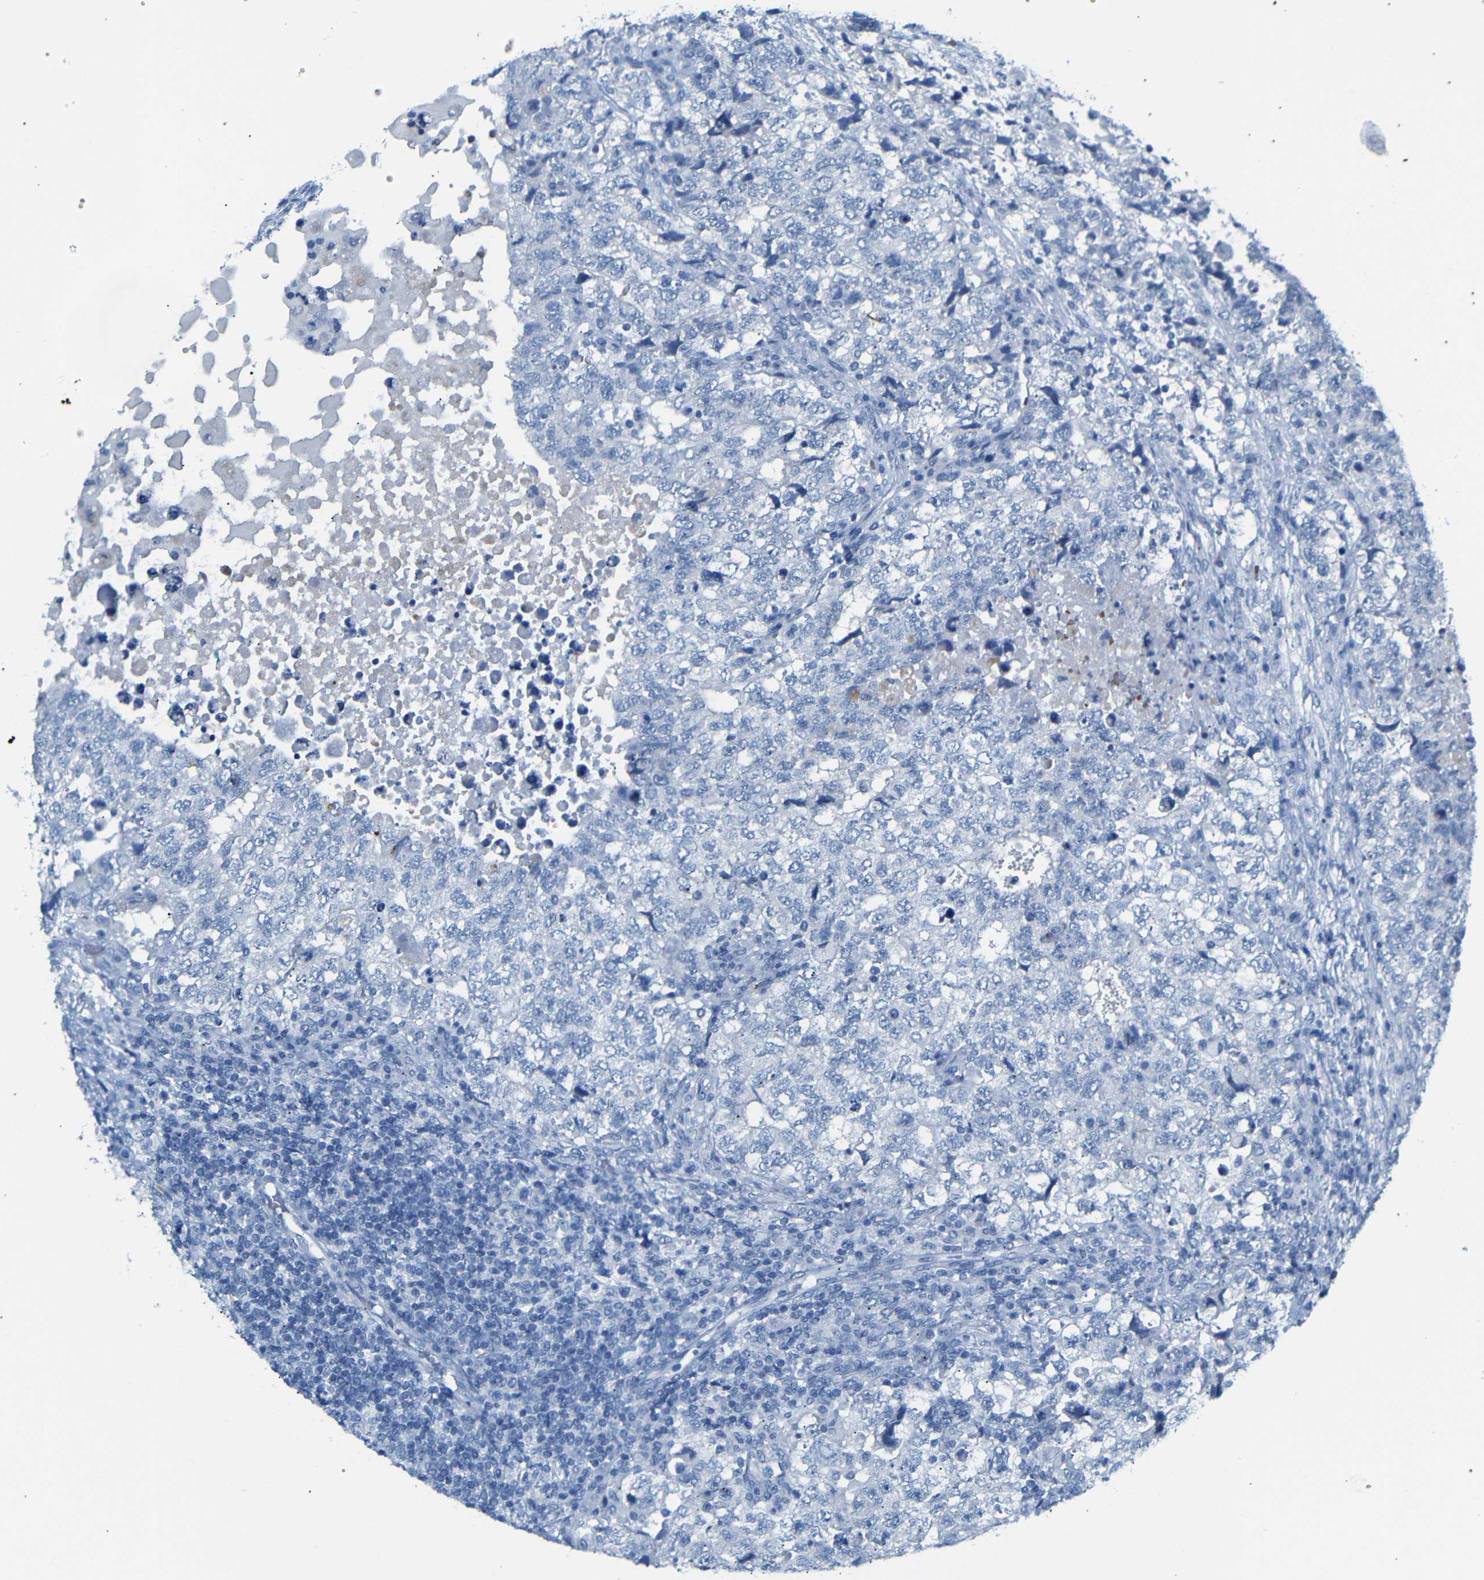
{"staining": {"intensity": "negative", "quantity": "none", "location": "none"}, "tissue": "testis cancer", "cell_type": "Tumor cells", "image_type": "cancer", "snomed": [{"axis": "morphology", "description": "Carcinoma, Embryonal, NOS"}, {"axis": "topography", "description": "Testis"}], "caption": "Immunohistochemistry image of human embryonal carcinoma (testis) stained for a protein (brown), which demonstrates no positivity in tumor cells.", "gene": "ERVMER34-1", "patient": {"sex": "male", "age": 36}}